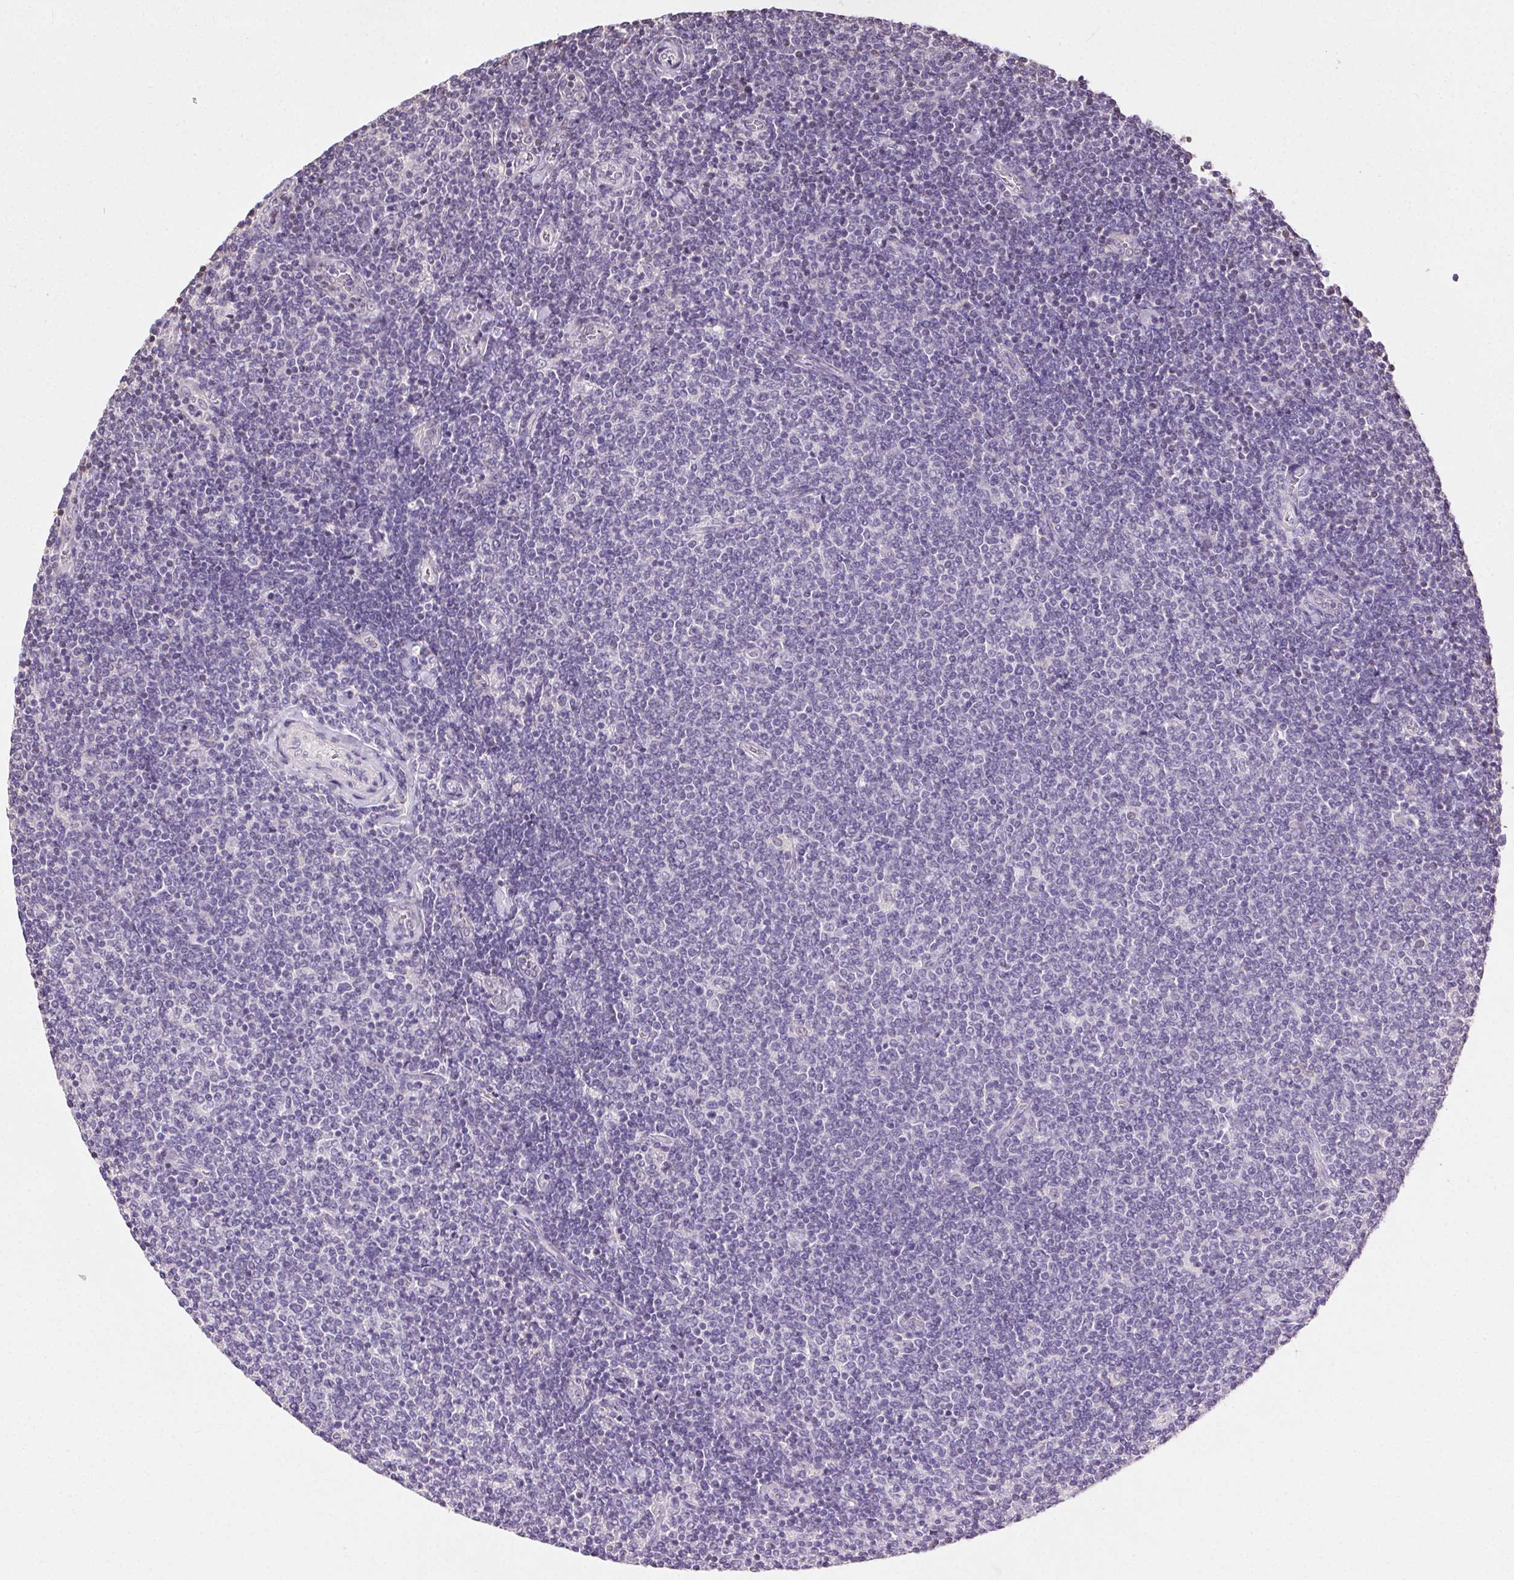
{"staining": {"intensity": "negative", "quantity": "none", "location": "none"}, "tissue": "lymphoma", "cell_type": "Tumor cells", "image_type": "cancer", "snomed": [{"axis": "morphology", "description": "Malignant lymphoma, non-Hodgkin's type, Low grade"}, {"axis": "topography", "description": "Lymph node"}], "caption": "Protein analysis of lymphoma exhibits no significant positivity in tumor cells. (DAB (3,3'-diaminobenzidine) immunohistochemistry (IHC) visualized using brightfield microscopy, high magnification).", "gene": "SYCE2", "patient": {"sex": "male", "age": 52}}